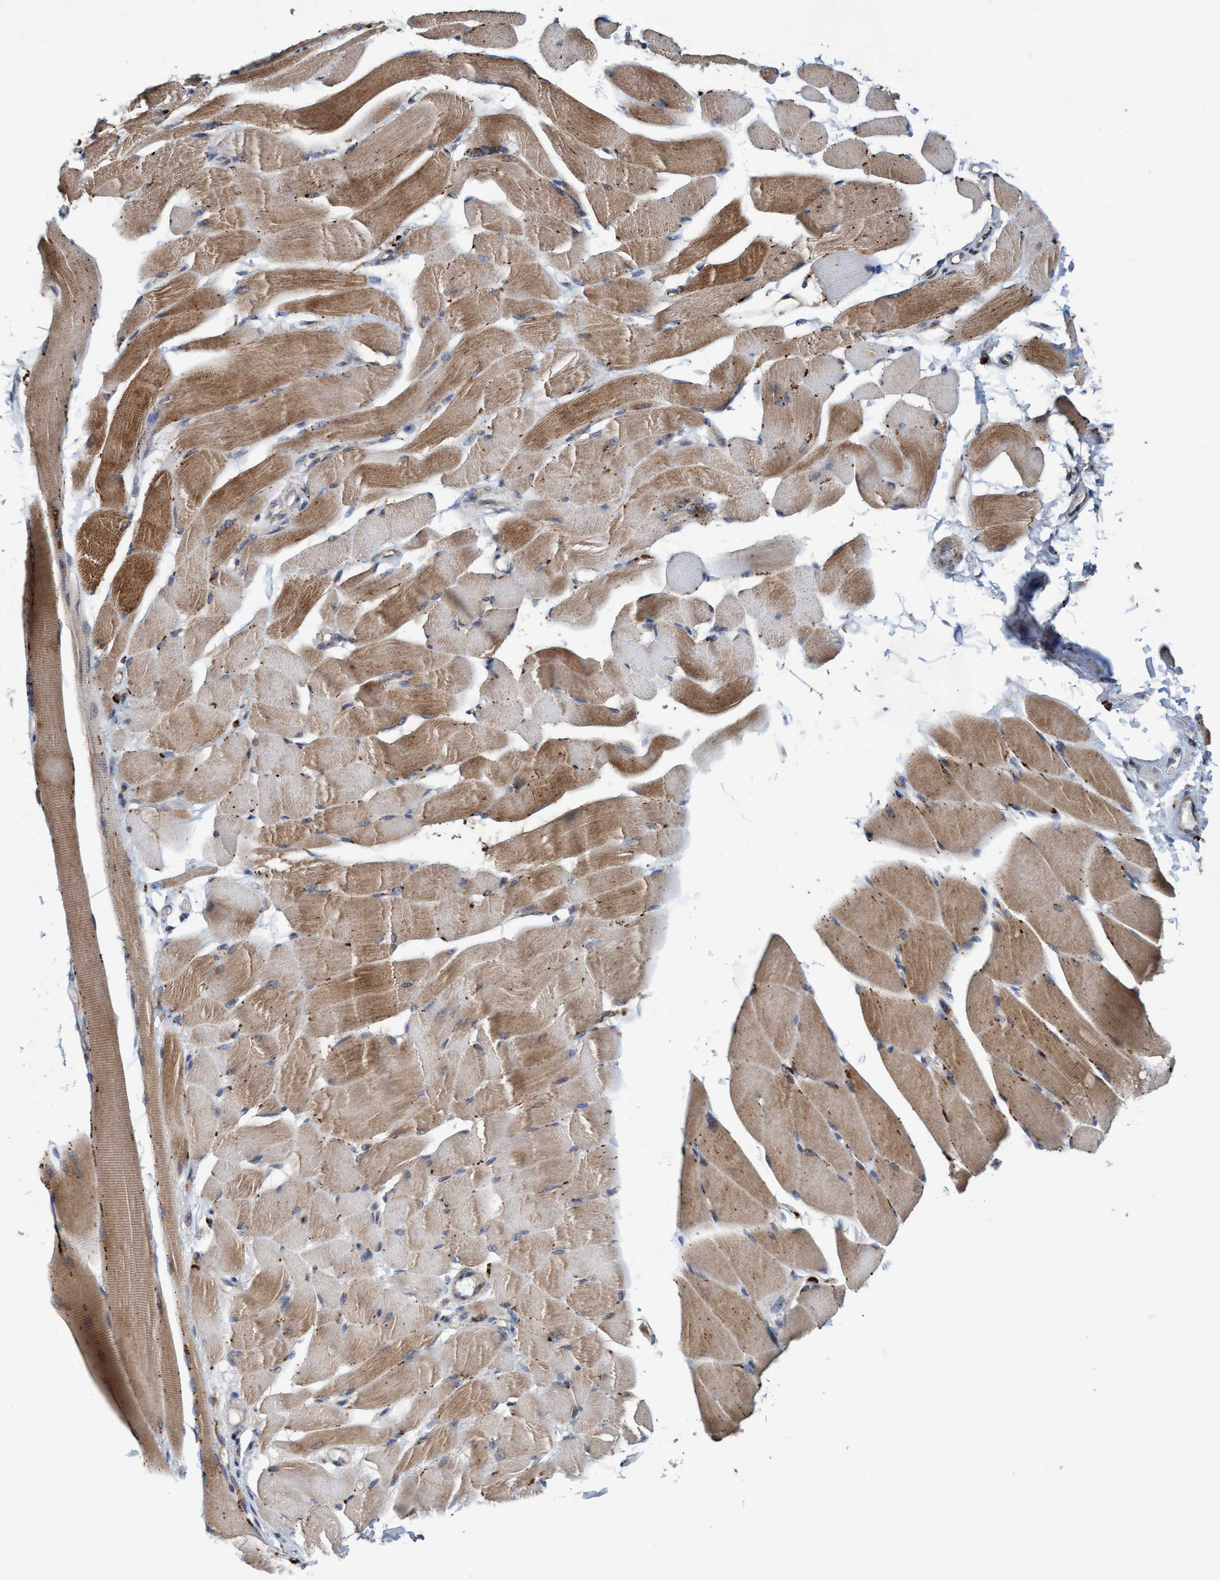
{"staining": {"intensity": "strong", "quantity": ">75%", "location": "cytoplasmic/membranous"}, "tissue": "skeletal muscle", "cell_type": "Myocytes", "image_type": "normal", "snomed": [{"axis": "morphology", "description": "Normal tissue, NOS"}, {"axis": "topography", "description": "Skeletal muscle"}, {"axis": "topography", "description": "Peripheral nerve tissue"}], "caption": "Normal skeletal muscle displays strong cytoplasmic/membranous positivity in about >75% of myocytes, visualized by immunohistochemistry. (DAB (3,3'-diaminobenzidine) IHC, brown staining for protein, blue staining for nuclei).", "gene": "BBS9", "patient": {"sex": "female", "age": 84}}